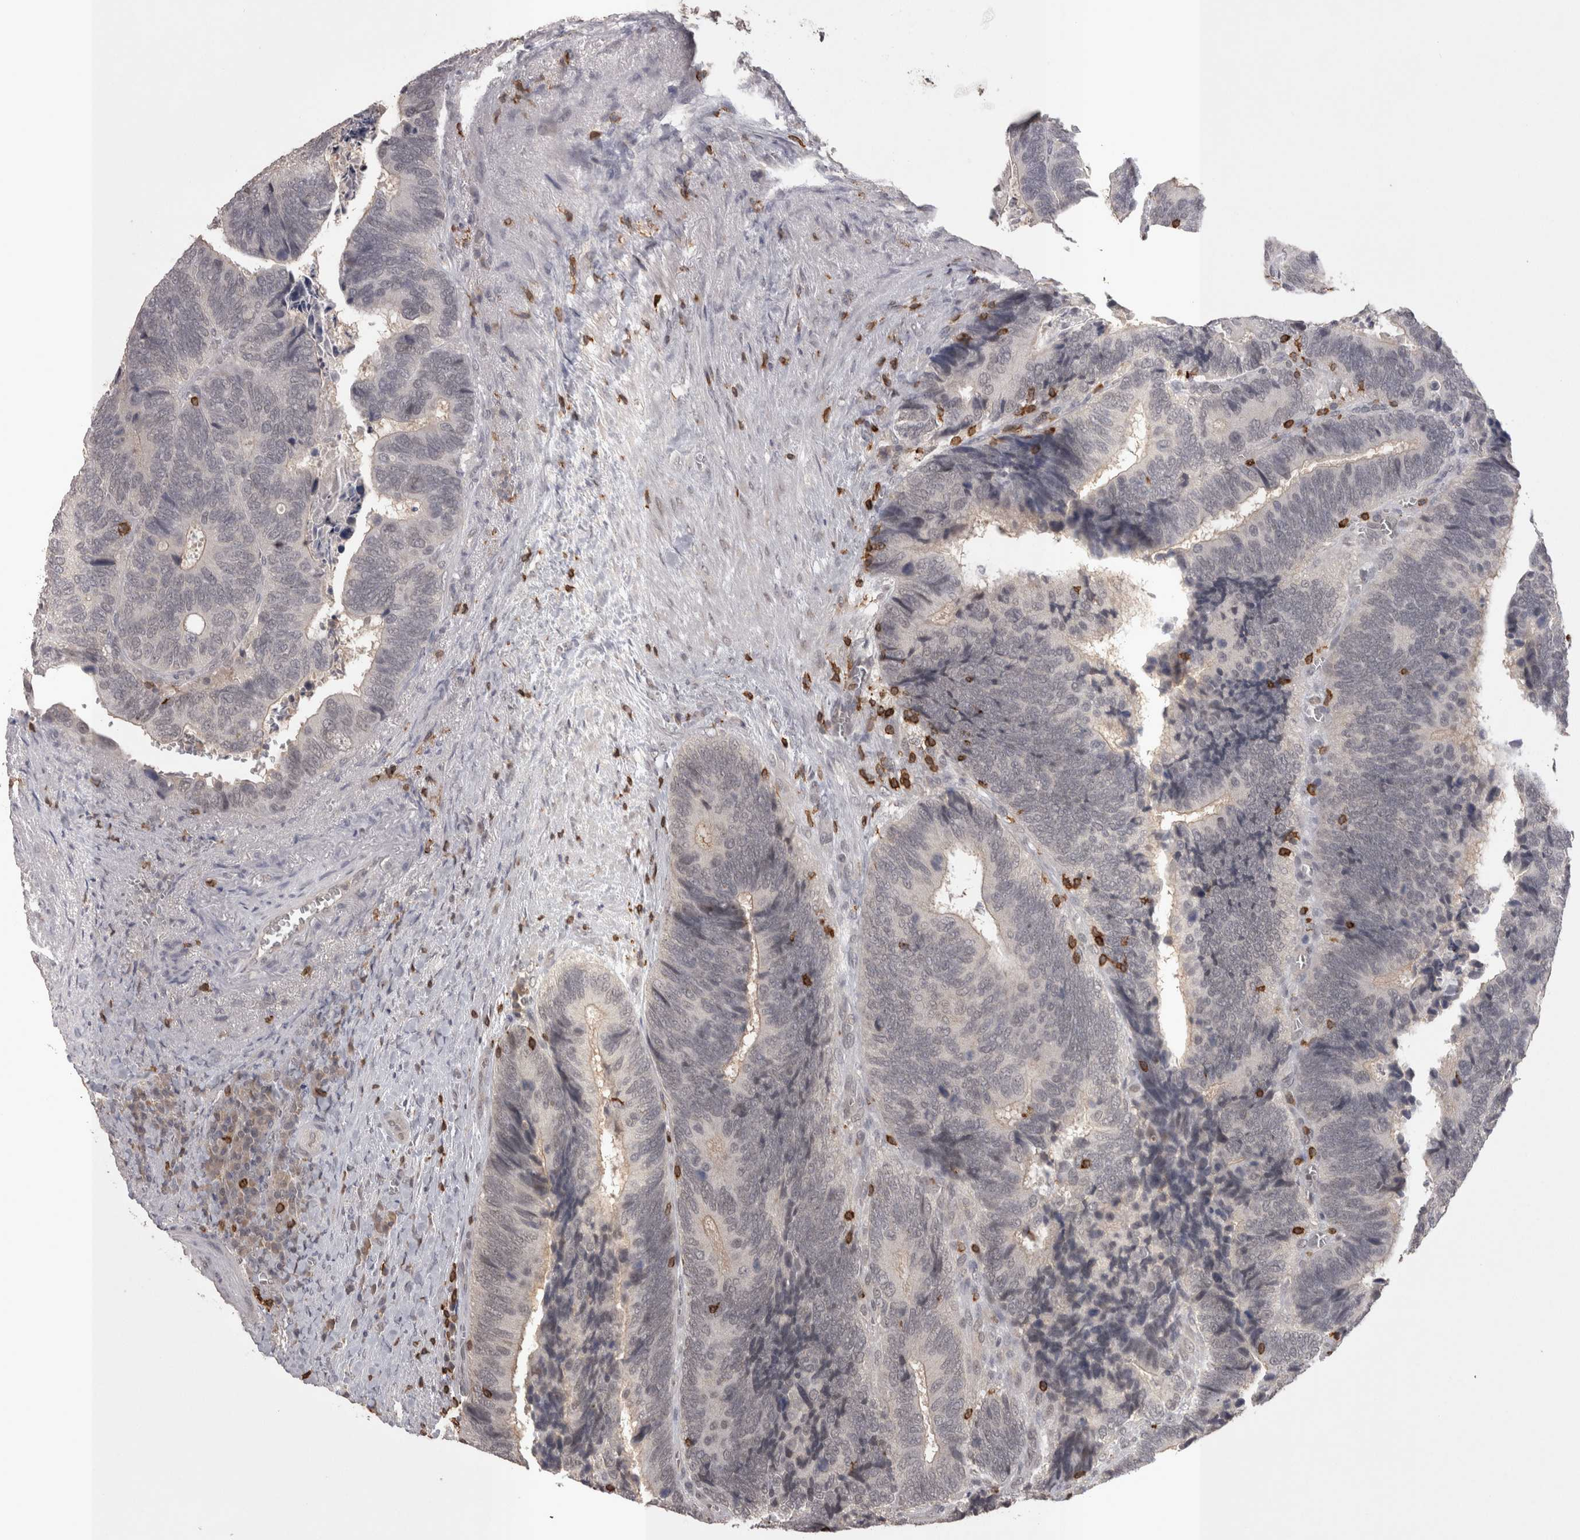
{"staining": {"intensity": "weak", "quantity": "<25%", "location": "nuclear"}, "tissue": "colorectal cancer", "cell_type": "Tumor cells", "image_type": "cancer", "snomed": [{"axis": "morphology", "description": "Adenocarcinoma, NOS"}, {"axis": "topography", "description": "Colon"}], "caption": "Immunohistochemistry photomicrograph of human adenocarcinoma (colorectal) stained for a protein (brown), which demonstrates no positivity in tumor cells.", "gene": "SKAP1", "patient": {"sex": "male", "age": 72}}